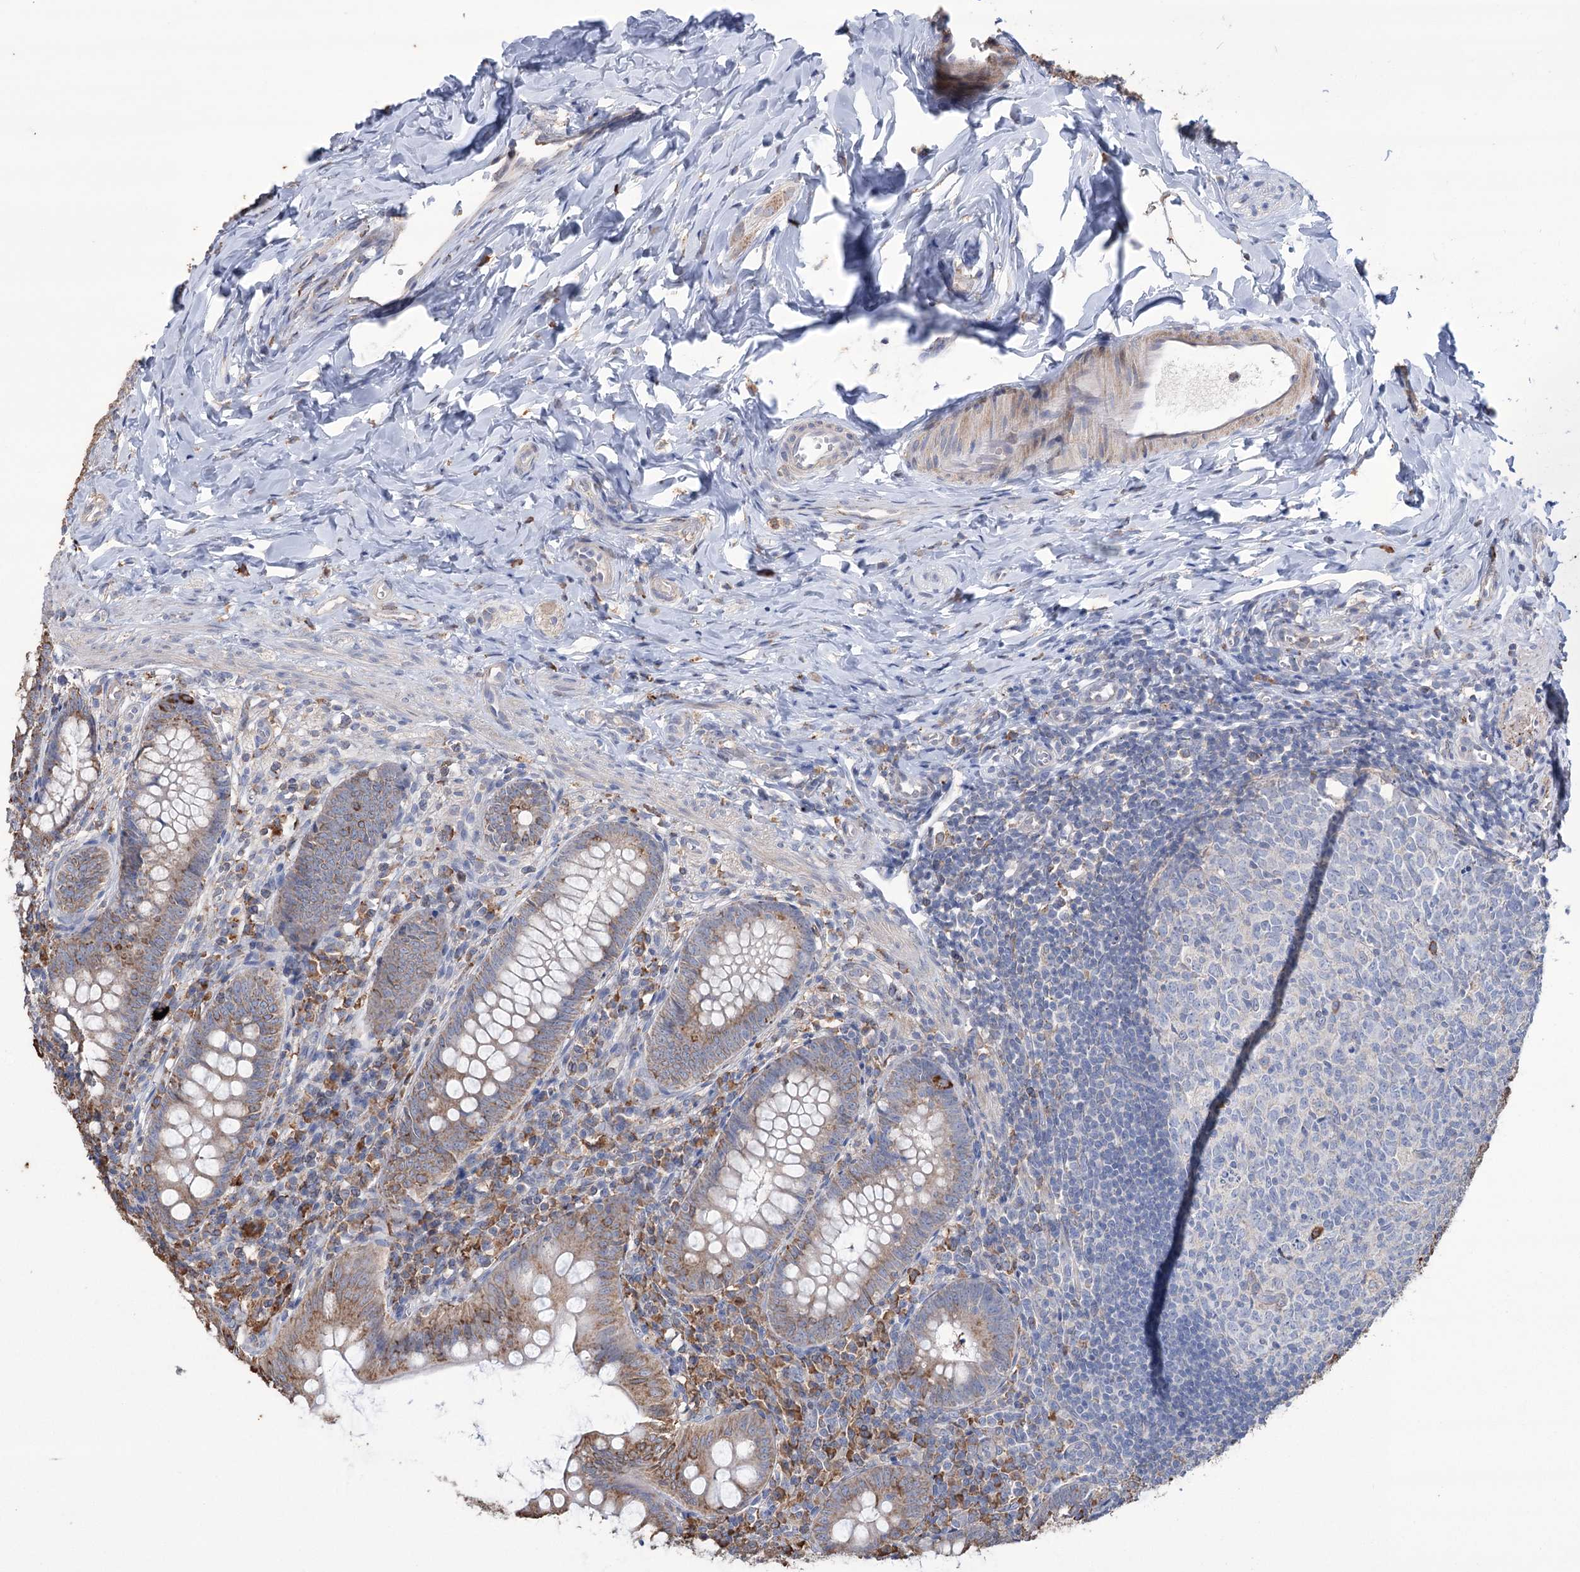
{"staining": {"intensity": "moderate", "quantity": ">75%", "location": "cytoplasmic/membranous"}, "tissue": "appendix", "cell_type": "Glandular cells", "image_type": "normal", "snomed": [{"axis": "morphology", "description": "Normal tissue, NOS"}, {"axis": "topography", "description": "Appendix"}], "caption": "Immunohistochemistry image of benign appendix: appendix stained using immunohistochemistry (IHC) demonstrates medium levels of moderate protein expression localized specifically in the cytoplasmic/membranous of glandular cells, appearing as a cytoplasmic/membranous brown color.", "gene": "TRIM71", "patient": {"sex": "male", "age": 14}}